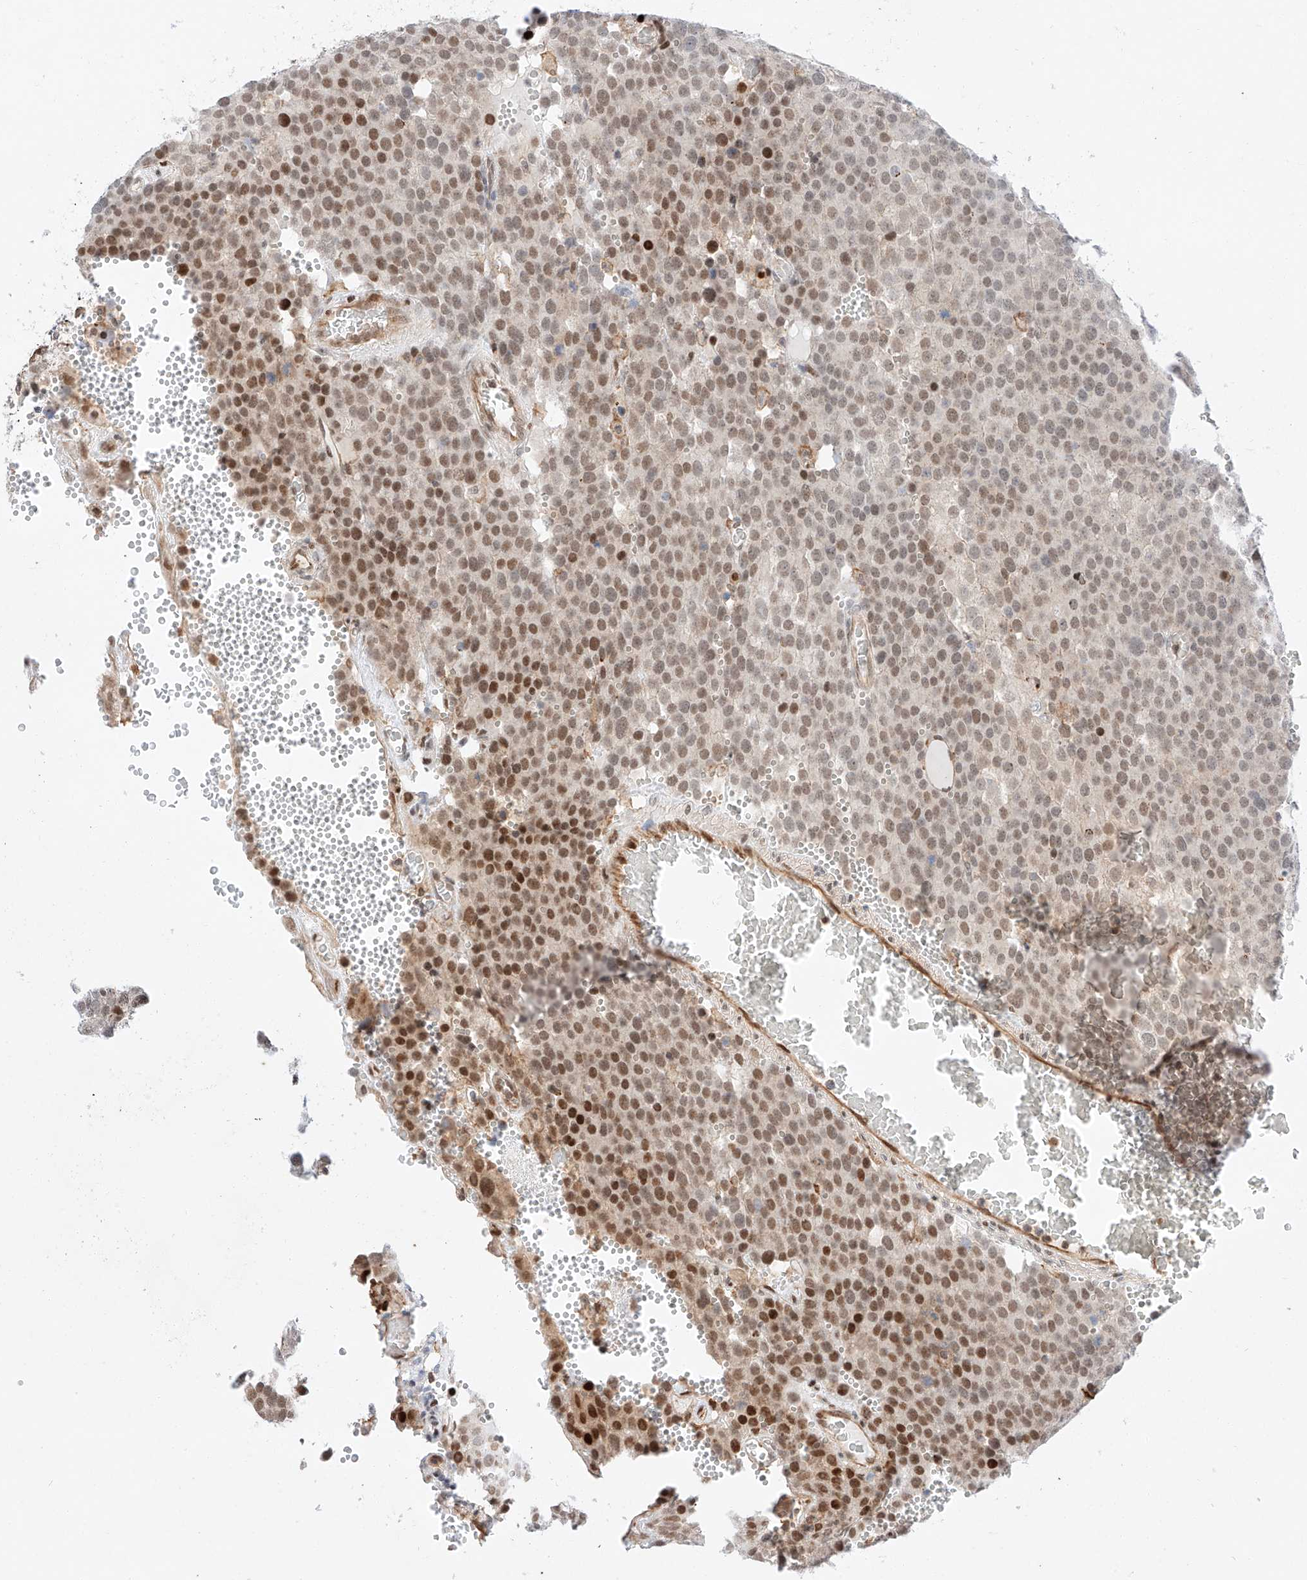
{"staining": {"intensity": "moderate", "quantity": ">75%", "location": "nuclear"}, "tissue": "testis cancer", "cell_type": "Tumor cells", "image_type": "cancer", "snomed": [{"axis": "morphology", "description": "Seminoma, NOS"}, {"axis": "topography", "description": "Testis"}], "caption": "Moderate nuclear protein staining is present in about >75% of tumor cells in testis cancer. (DAB (3,3'-diaminobenzidine) IHC, brown staining for protein, blue staining for nuclei).", "gene": "HDAC9", "patient": {"sex": "male", "age": 71}}